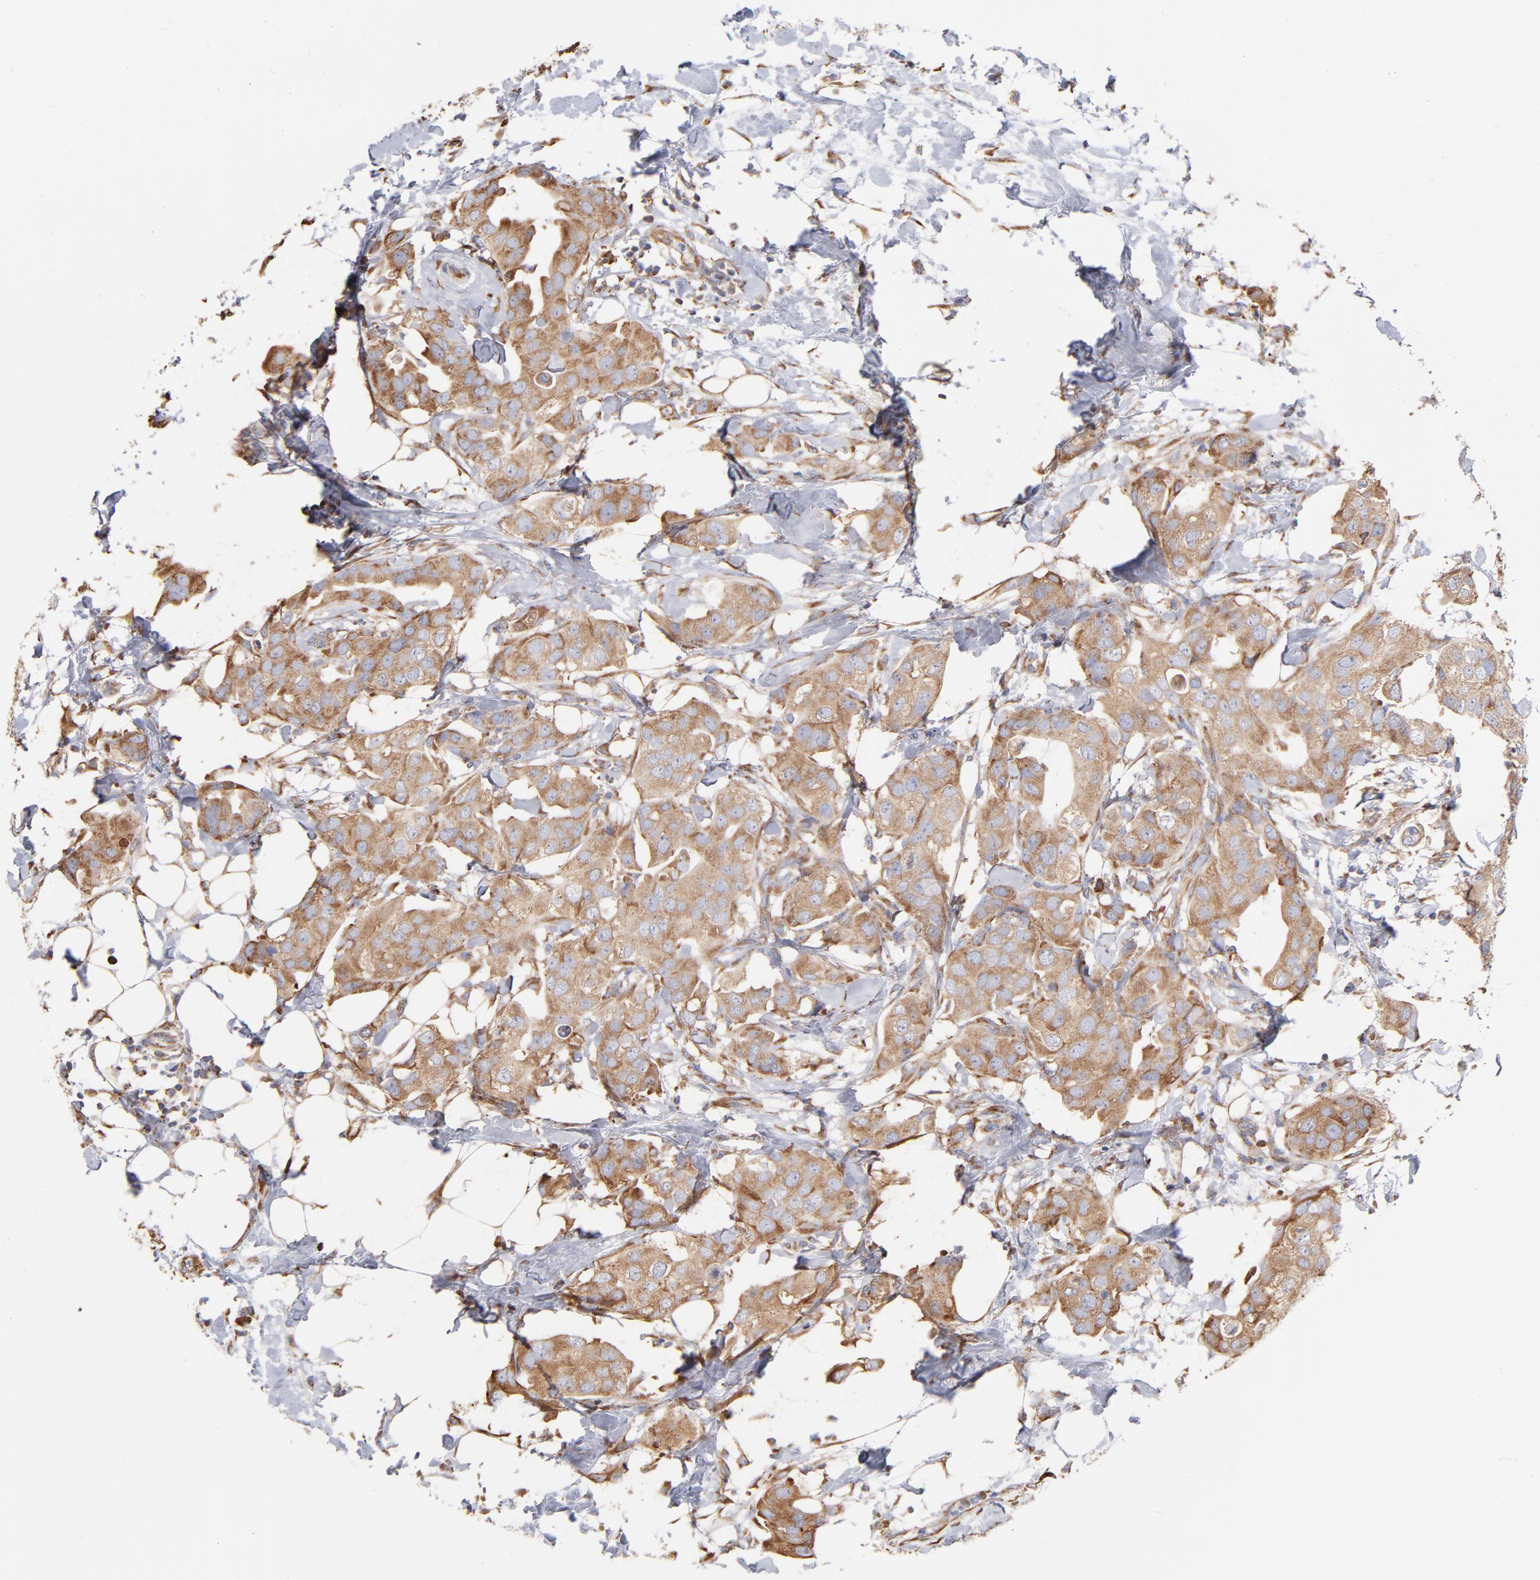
{"staining": {"intensity": "moderate", "quantity": ">75%", "location": "cytoplasmic/membranous"}, "tissue": "breast cancer", "cell_type": "Tumor cells", "image_type": "cancer", "snomed": [{"axis": "morphology", "description": "Duct carcinoma"}, {"axis": "topography", "description": "Breast"}], "caption": "Protein staining of breast invasive ductal carcinoma tissue displays moderate cytoplasmic/membranous expression in approximately >75% of tumor cells.", "gene": "RPL9", "patient": {"sex": "female", "age": 40}}